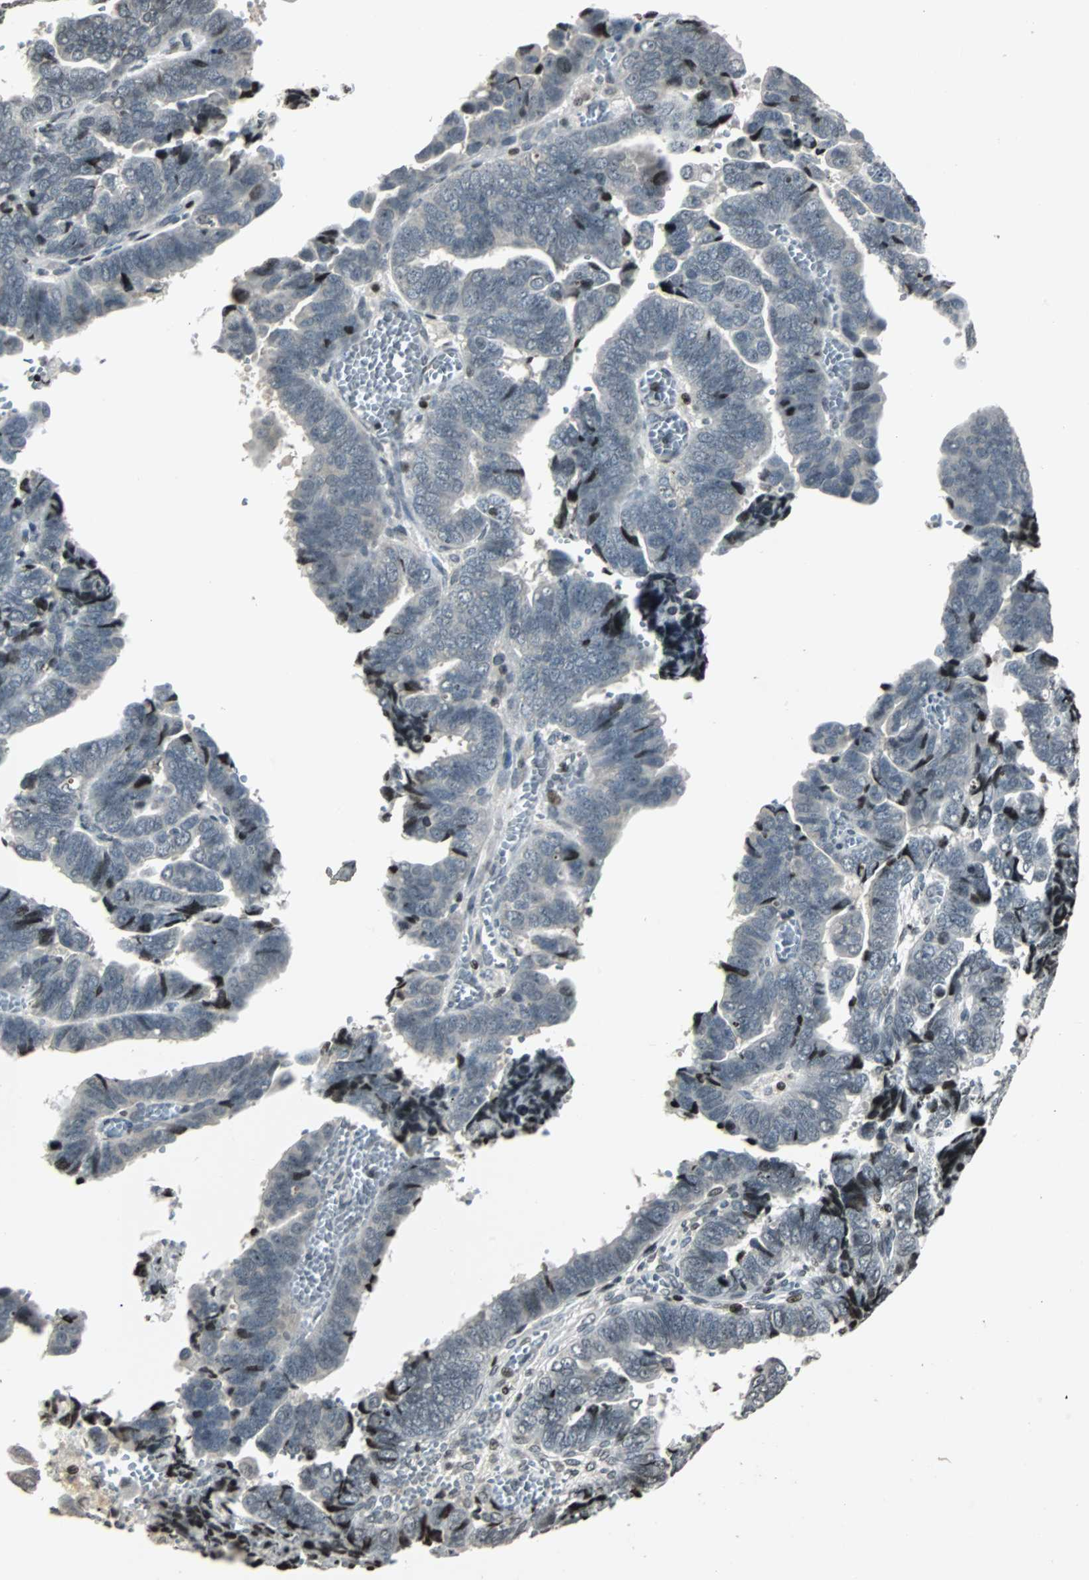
{"staining": {"intensity": "negative", "quantity": "none", "location": "none"}, "tissue": "endometrial cancer", "cell_type": "Tumor cells", "image_type": "cancer", "snomed": [{"axis": "morphology", "description": "Adenocarcinoma, NOS"}, {"axis": "topography", "description": "Endometrium"}], "caption": "The micrograph displays no staining of tumor cells in endometrial cancer.", "gene": "PAXIP1", "patient": {"sex": "female", "age": 75}}